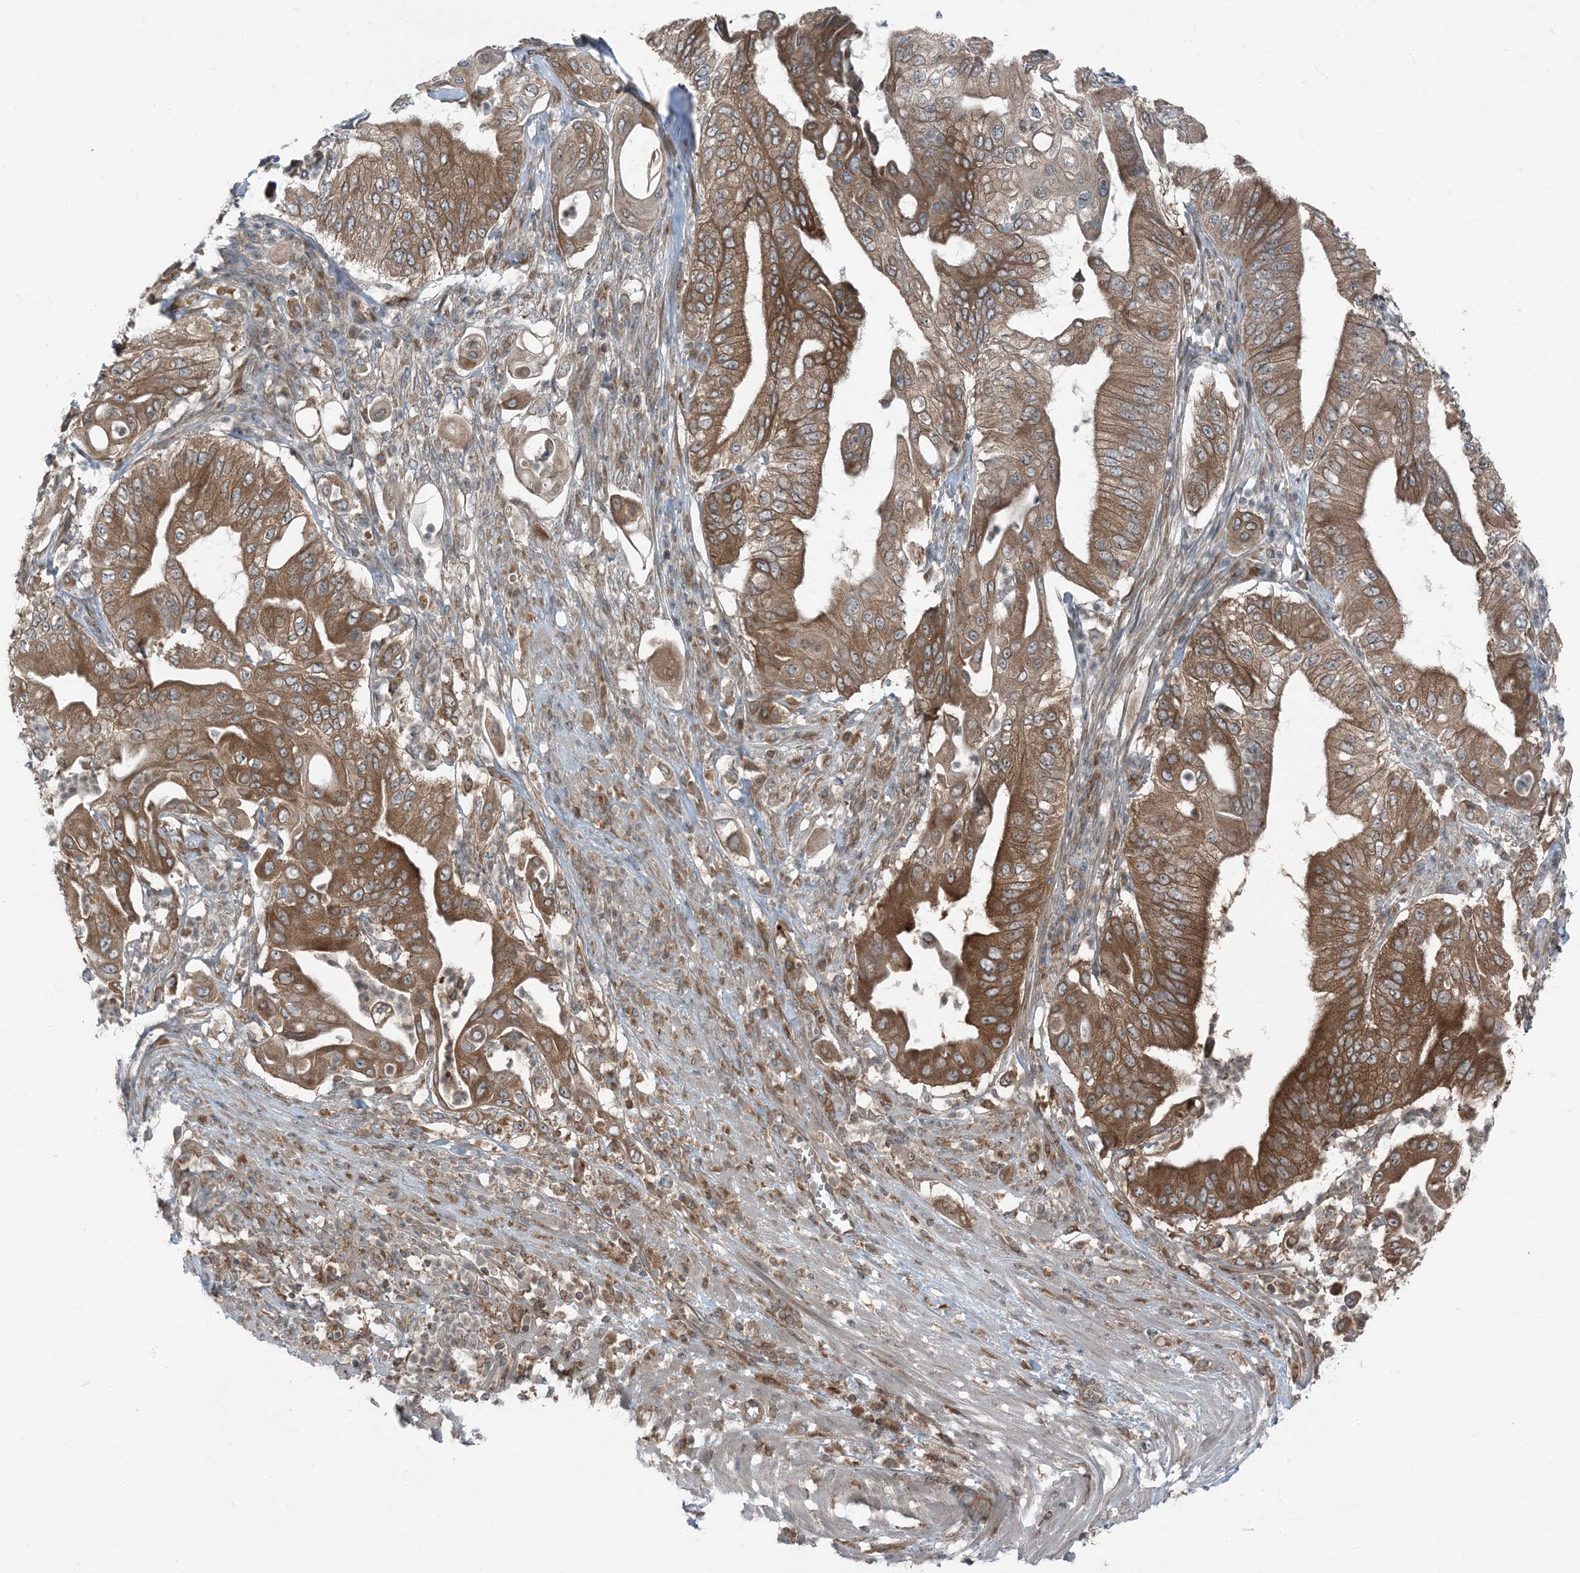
{"staining": {"intensity": "strong", "quantity": ">75%", "location": "cytoplasmic/membranous"}, "tissue": "pancreatic cancer", "cell_type": "Tumor cells", "image_type": "cancer", "snomed": [{"axis": "morphology", "description": "Adenocarcinoma, NOS"}, {"axis": "topography", "description": "Pancreas"}], "caption": "Strong cytoplasmic/membranous expression for a protein is appreciated in about >75% of tumor cells of pancreatic cancer using immunohistochemistry (IHC).", "gene": "RAB3GAP1", "patient": {"sex": "female", "age": 77}}